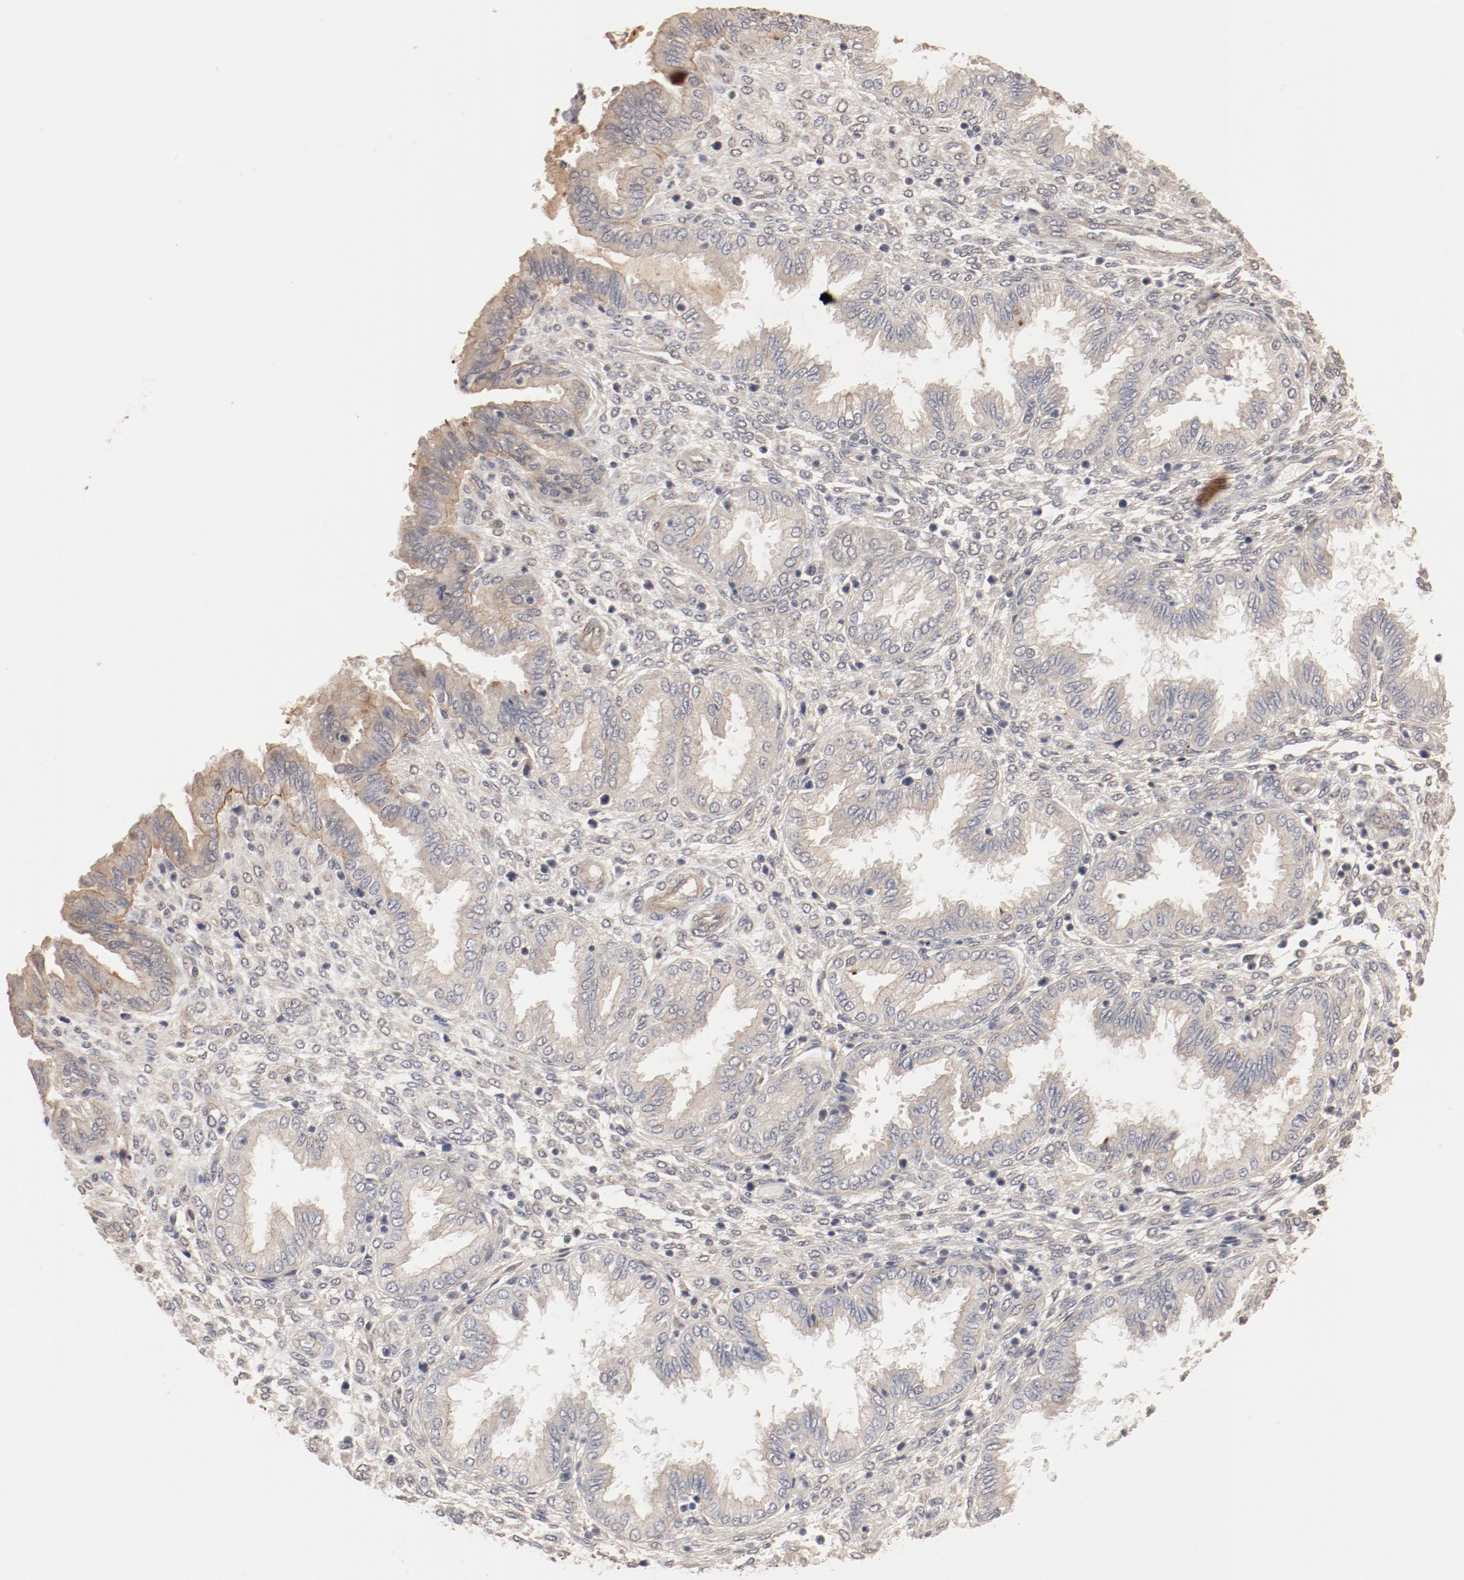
{"staining": {"intensity": "weak", "quantity": "<25%", "location": "cytoplasmic/membranous"}, "tissue": "endometrium", "cell_type": "Cells in endometrial stroma", "image_type": "normal", "snomed": [{"axis": "morphology", "description": "Normal tissue, NOS"}, {"axis": "topography", "description": "Endometrium"}], "caption": "An image of endometrium stained for a protein displays no brown staining in cells in endometrial stroma.", "gene": "IL3RA", "patient": {"sex": "female", "age": 33}}